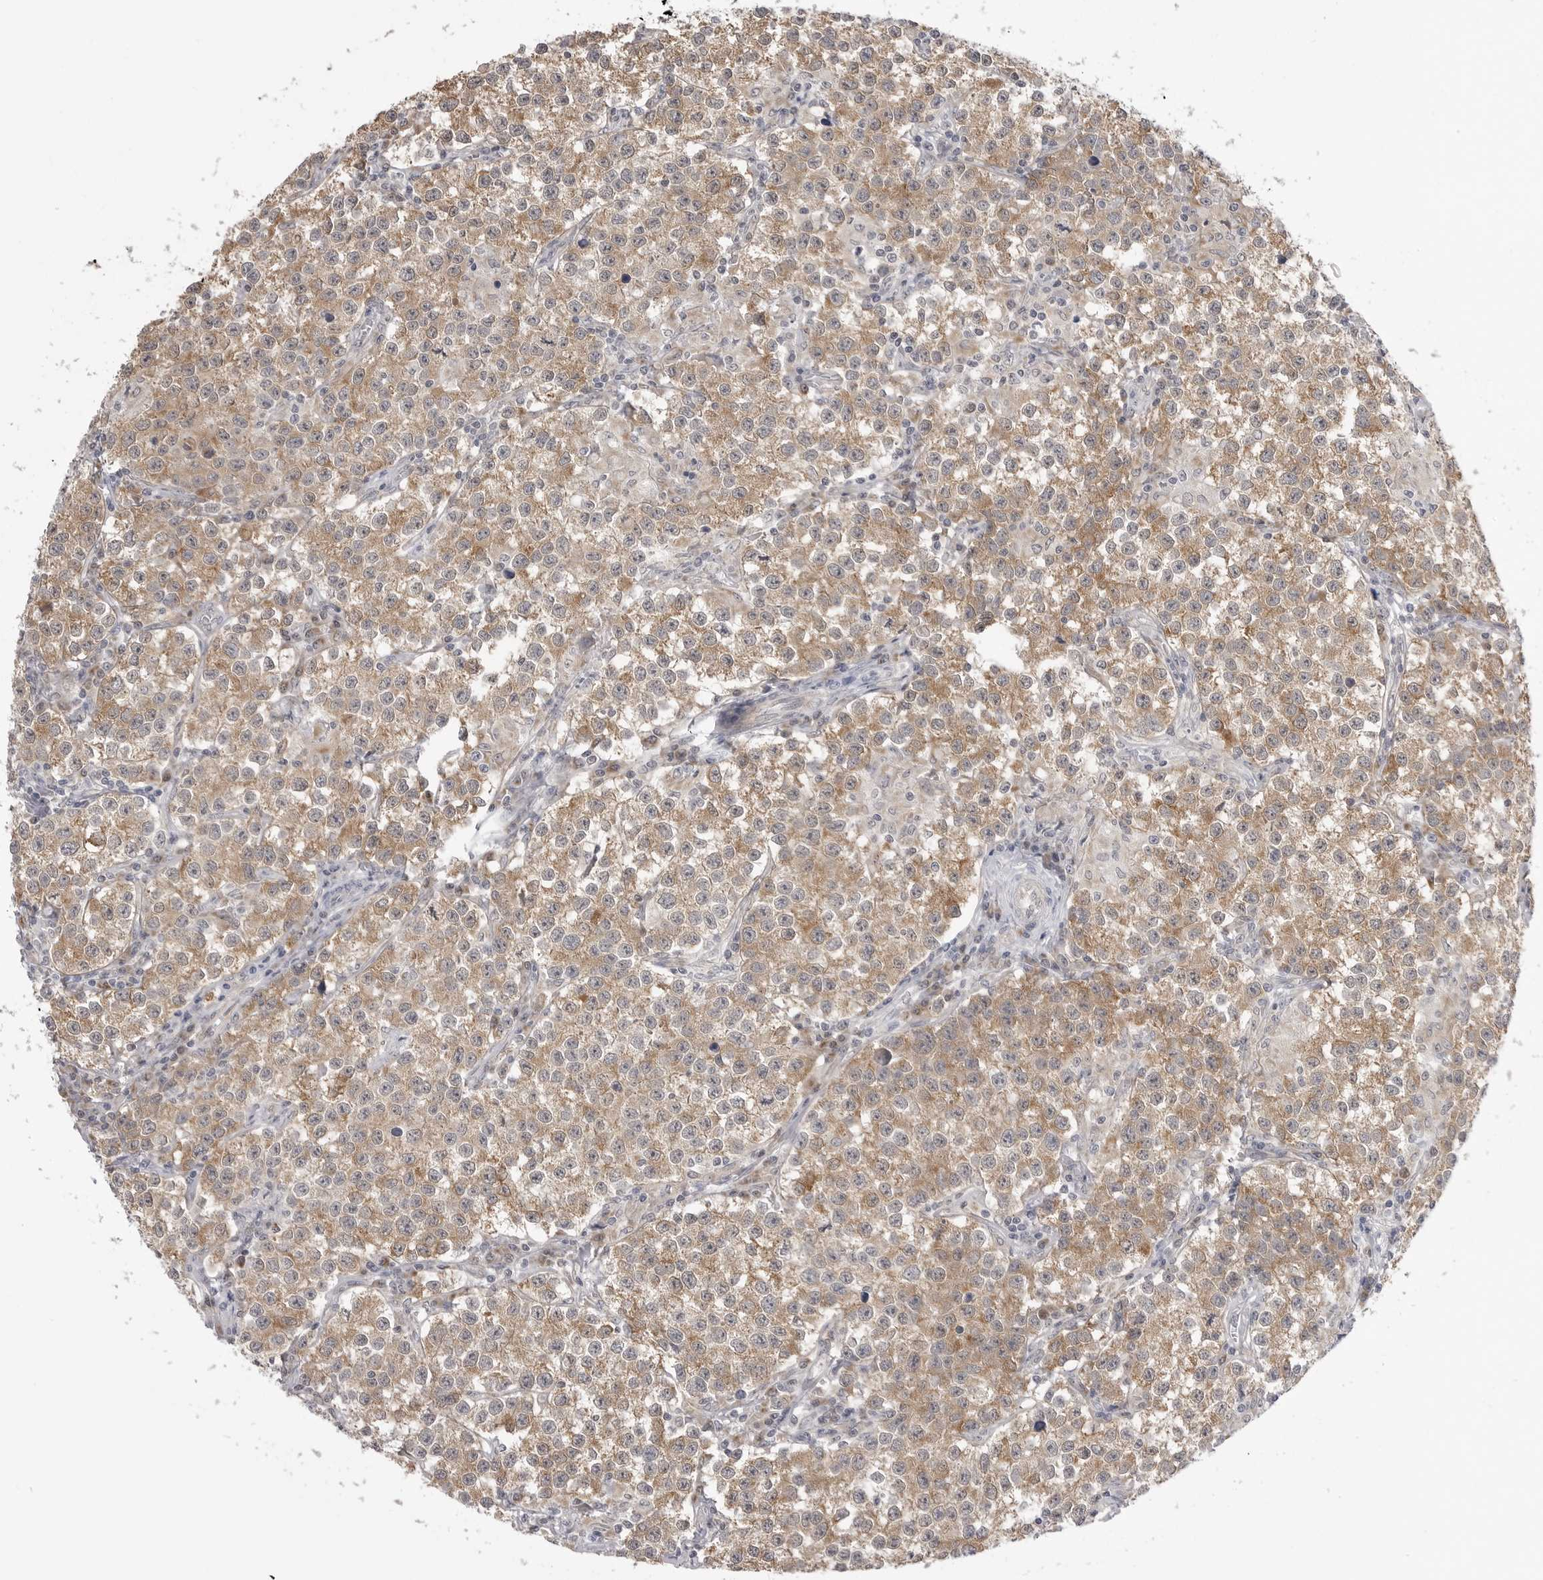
{"staining": {"intensity": "moderate", "quantity": "25%-75%", "location": "cytoplasmic/membranous"}, "tissue": "testis cancer", "cell_type": "Tumor cells", "image_type": "cancer", "snomed": [{"axis": "morphology", "description": "Seminoma, NOS"}, {"axis": "morphology", "description": "Carcinoma, Embryonal, NOS"}, {"axis": "topography", "description": "Testis"}], "caption": "About 25%-75% of tumor cells in human testis cancer exhibit moderate cytoplasmic/membranous protein positivity as visualized by brown immunohistochemical staining.", "gene": "FH", "patient": {"sex": "male", "age": 43}}